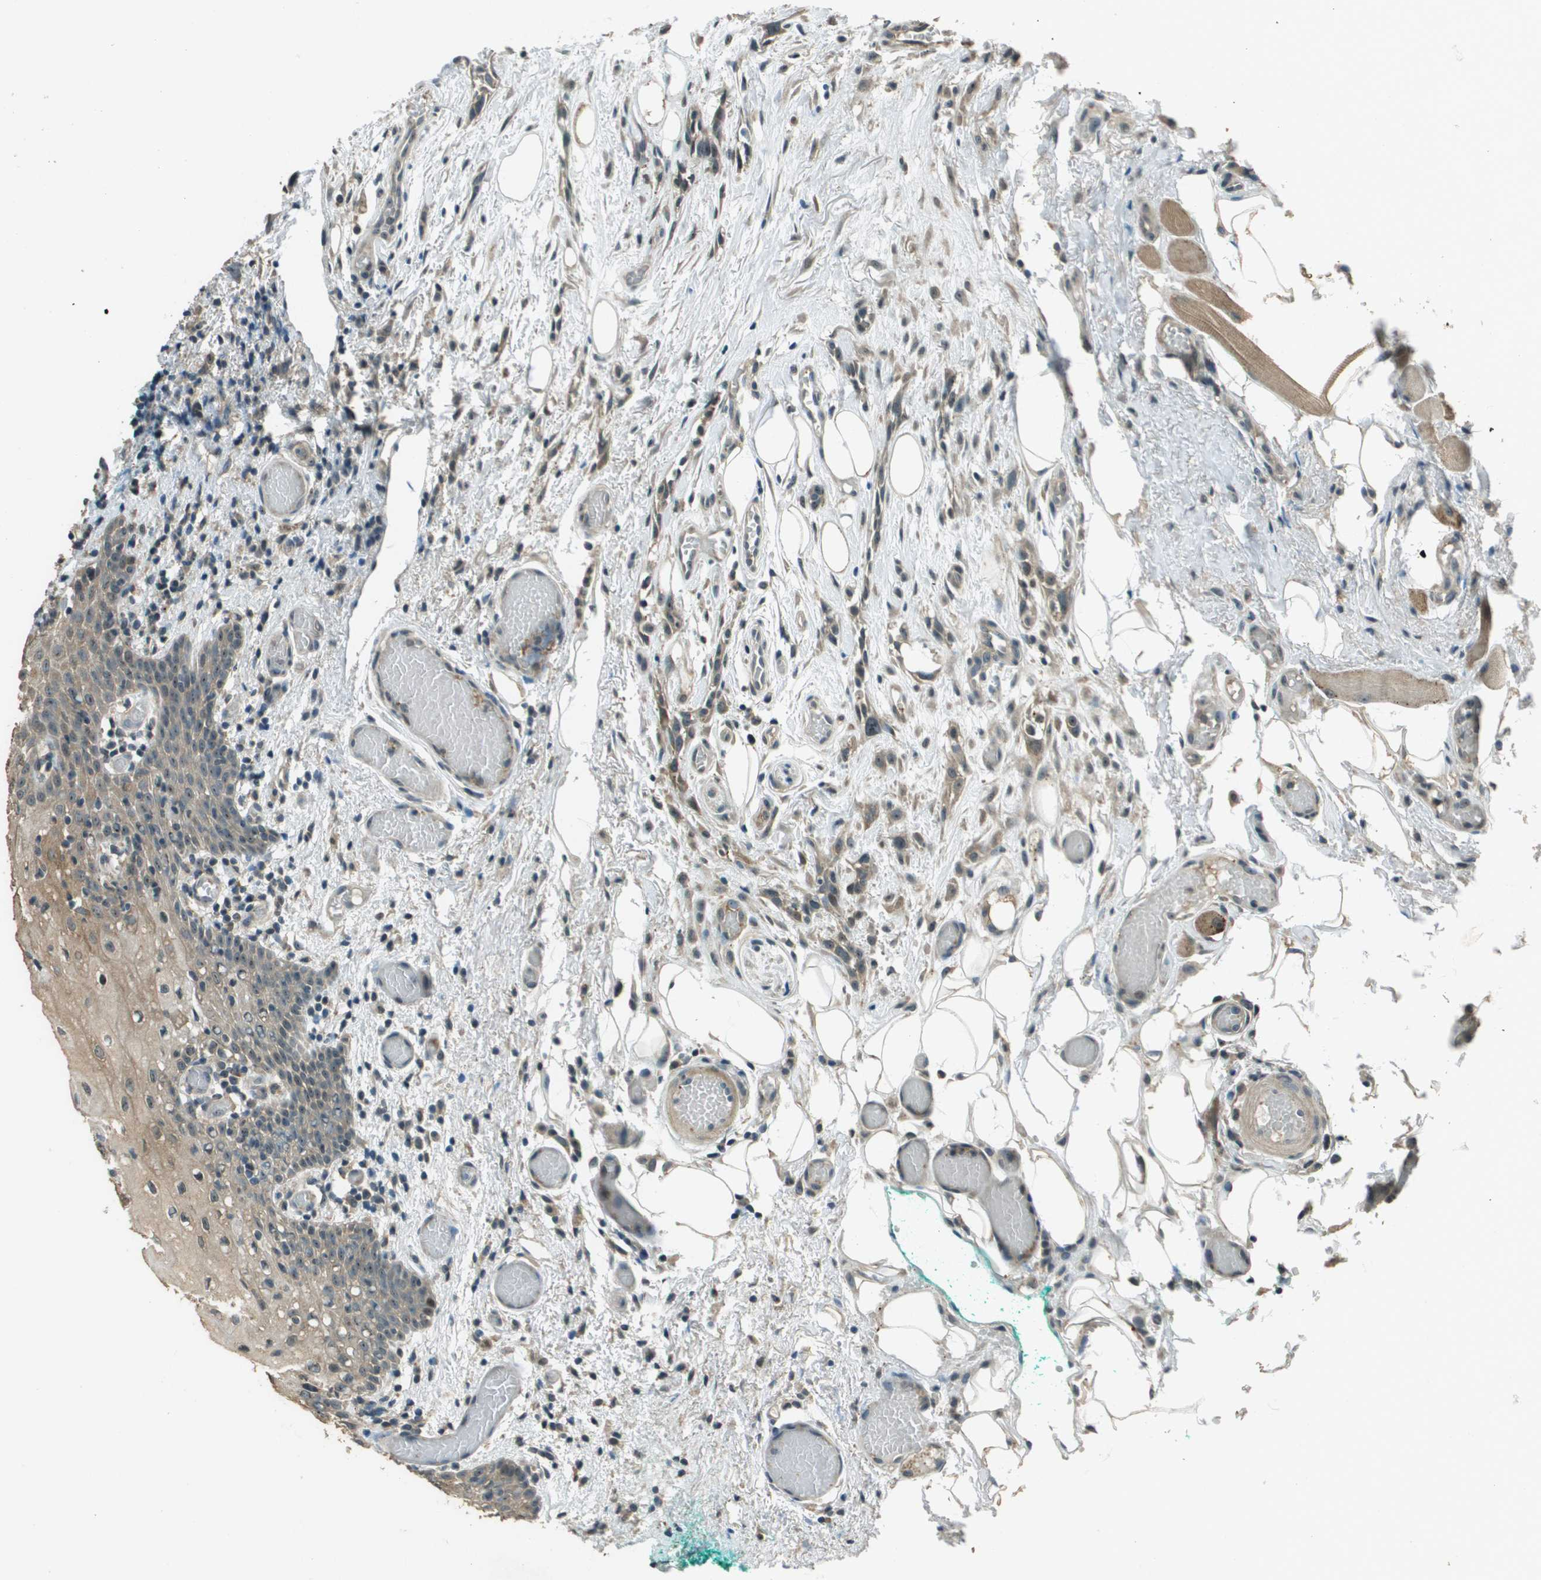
{"staining": {"intensity": "moderate", "quantity": ">75%", "location": "cytoplasmic/membranous"}, "tissue": "oral mucosa", "cell_type": "Squamous epithelial cells", "image_type": "normal", "snomed": [{"axis": "morphology", "description": "Normal tissue, NOS"}, {"axis": "morphology", "description": "Squamous cell carcinoma, NOS"}, {"axis": "topography", "description": "Oral tissue"}, {"axis": "topography", "description": "Salivary gland"}, {"axis": "topography", "description": "Head-Neck"}], "caption": "Protein staining of unremarkable oral mucosa displays moderate cytoplasmic/membranous positivity in approximately >75% of squamous epithelial cells. The staining is performed using DAB (3,3'-diaminobenzidine) brown chromogen to label protein expression. The nuclei are counter-stained blue using hematoxylin.", "gene": "SDC3", "patient": {"sex": "female", "age": 62}}